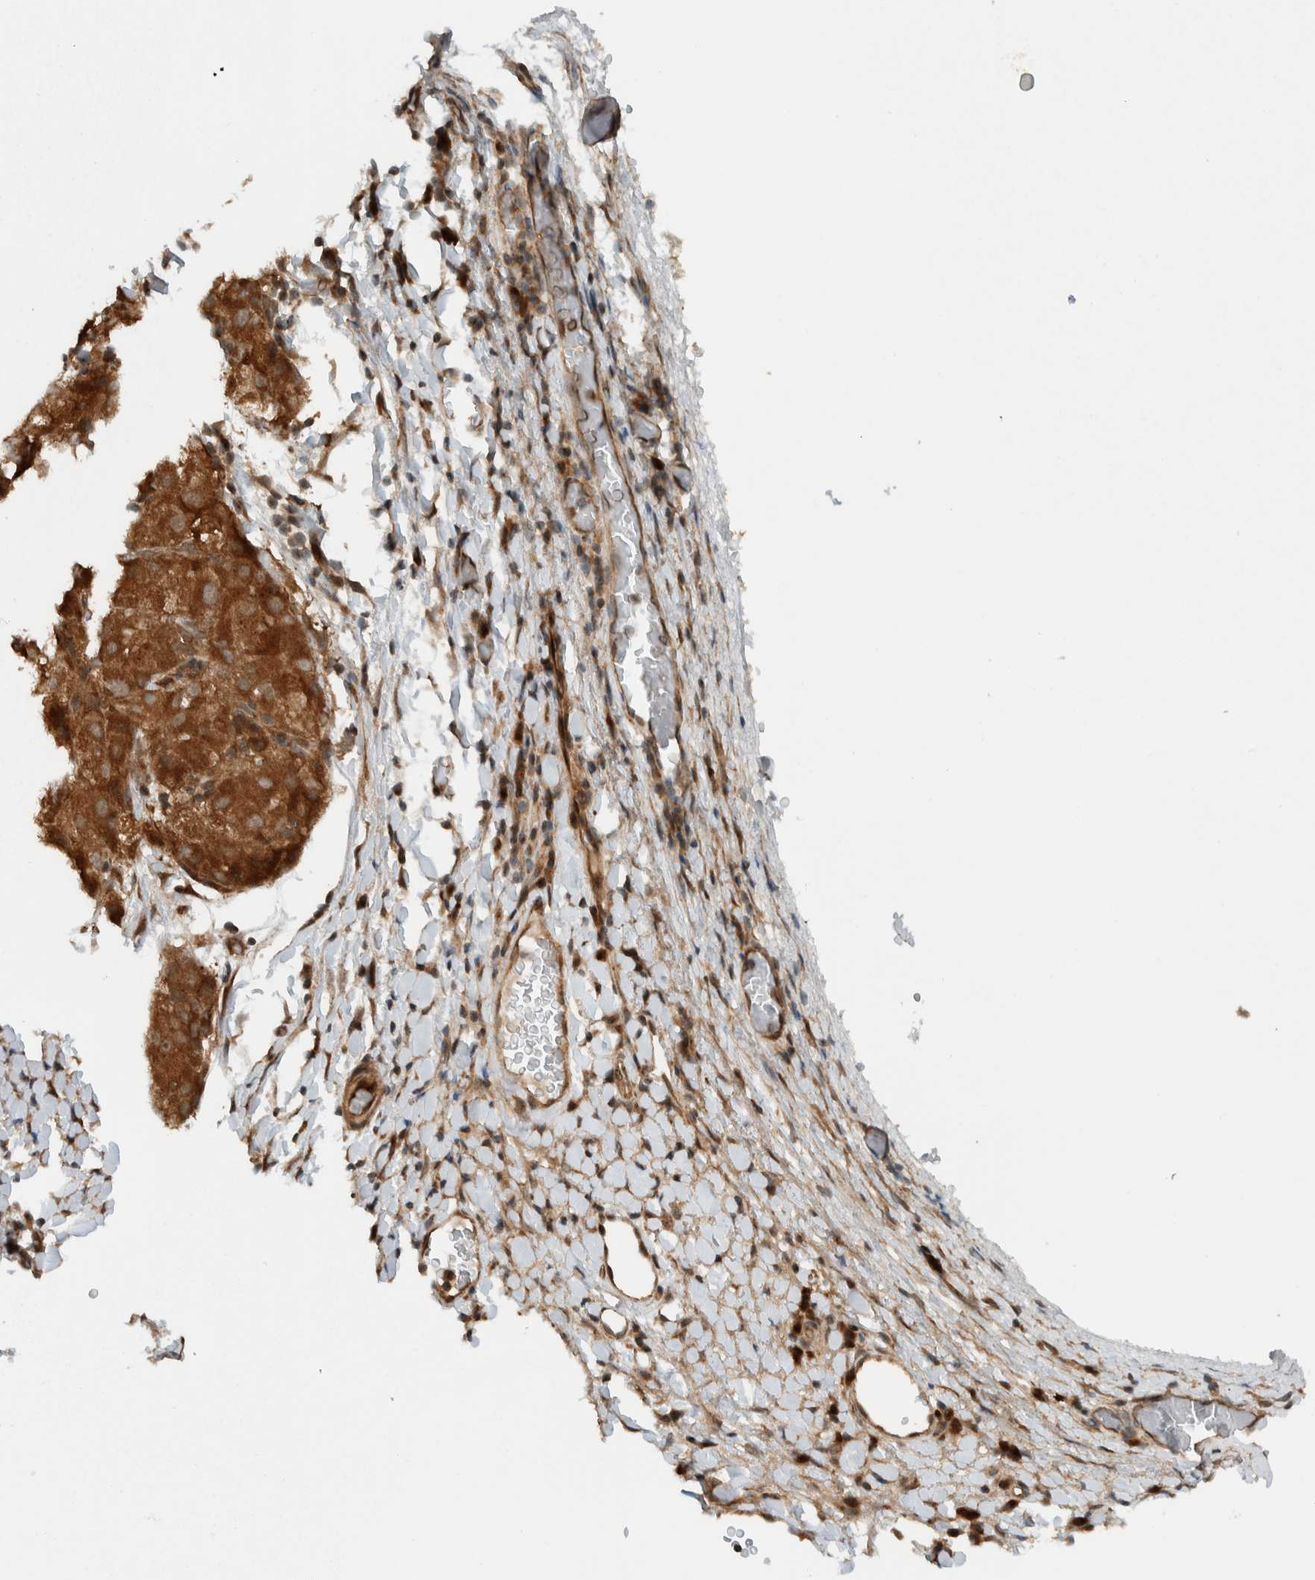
{"staining": {"intensity": "strong", "quantity": ">75%", "location": "cytoplasmic/membranous"}, "tissue": "liver cancer", "cell_type": "Tumor cells", "image_type": "cancer", "snomed": [{"axis": "morphology", "description": "Carcinoma, Hepatocellular, NOS"}, {"axis": "topography", "description": "Liver"}], "caption": "A high amount of strong cytoplasmic/membranous staining is present in about >75% of tumor cells in hepatocellular carcinoma (liver) tissue.", "gene": "KLHL6", "patient": {"sex": "male", "age": 80}}